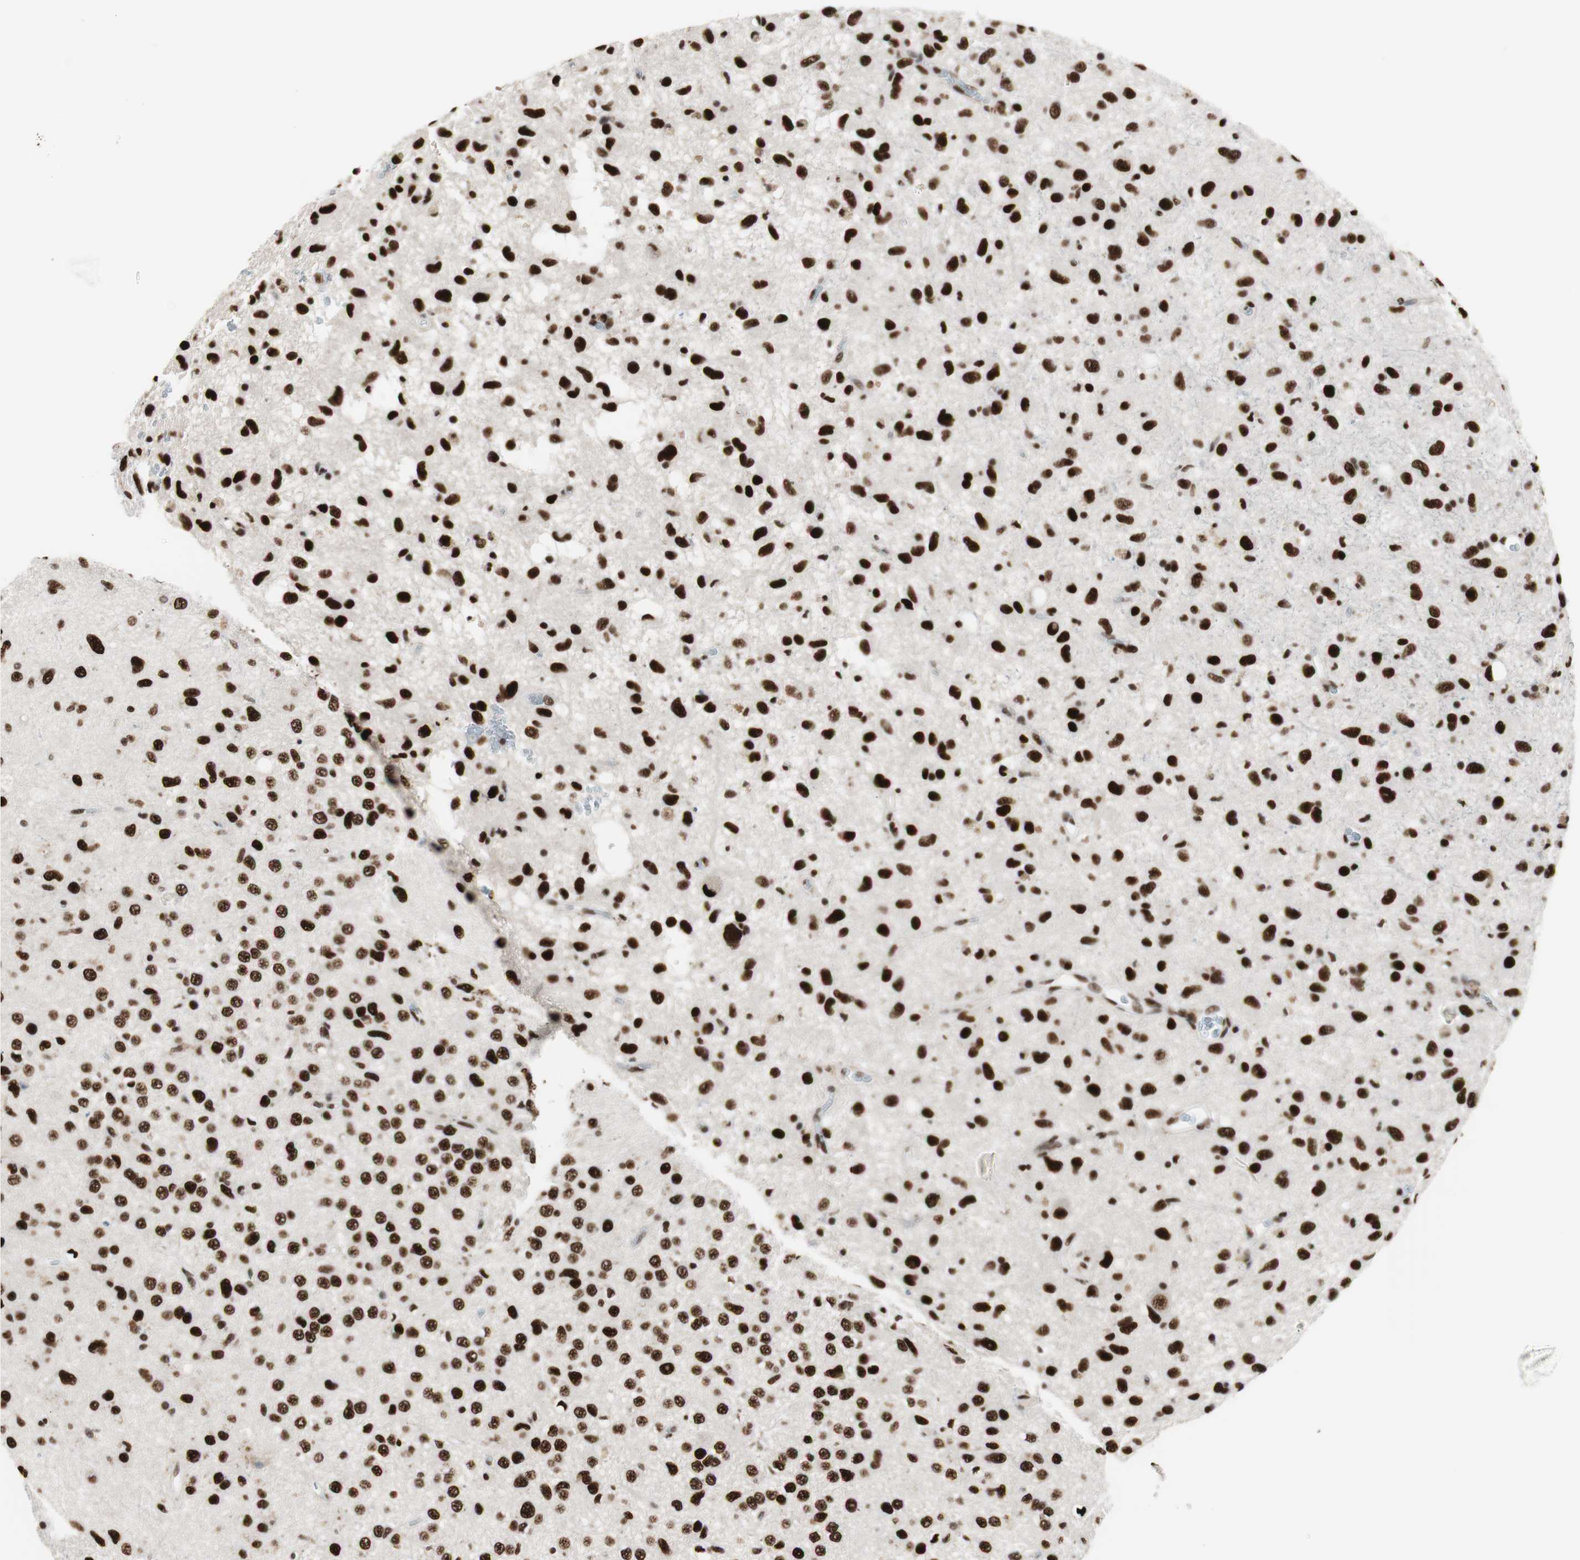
{"staining": {"intensity": "strong", "quantity": ">75%", "location": "nuclear"}, "tissue": "glioma", "cell_type": "Tumor cells", "image_type": "cancer", "snomed": [{"axis": "morphology", "description": "Glioma, malignant, Low grade"}, {"axis": "topography", "description": "Brain"}], "caption": "An immunohistochemistry (IHC) micrograph of tumor tissue is shown. Protein staining in brown labels strong nuclear positivity in malignant glioma (low-grade) within tumor cells. (brown staining indicates protein expression, while blue staining denotes nuclei).", "gene": "PSME3", "patient": {"sex": "male", "age": 77}}